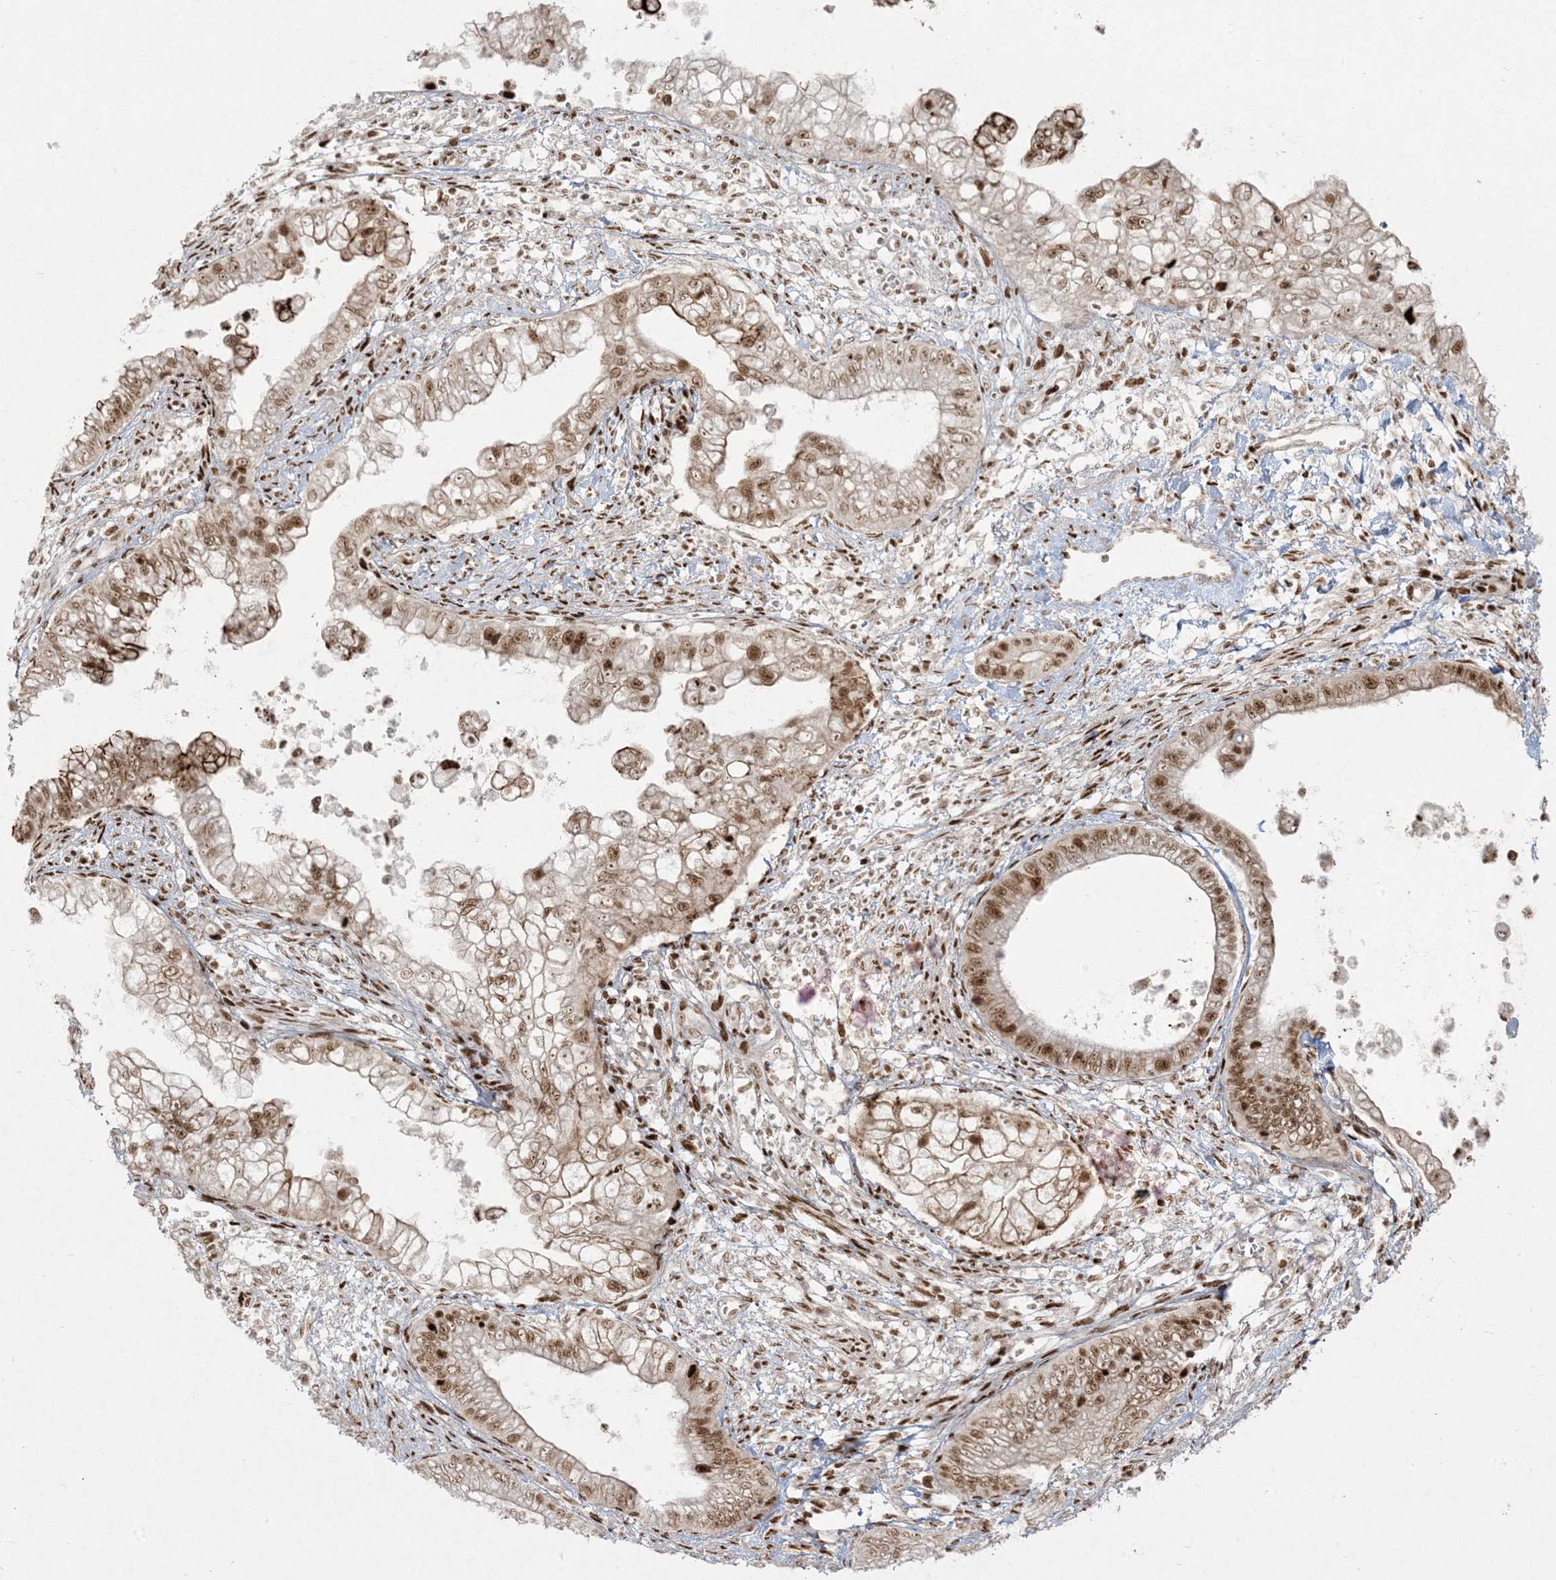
{"staining": {"intensity": "strong", "quantity": "25%-75%", "location": "cytoplasmic/membranous,nuclear"}, "tissue": "cervical cancer", "cell_type": "Tumor cells", "image_type": "cancer", "snomed": [{"axis": "morphology", "description": "Adenocarcinoma, NOS"}, {"axis": "topography", "description": "Cervix"}], "caption": "Cervical cancer (adenocarcinoma) was stained to show a protein in brown. There is high levels of strong cytoplasmic/membranous and nuclear positivity in approximately 25%-75% of tumor cells.", "gene": "RBM10", "patient": {"sex": "female", "age": 44}}